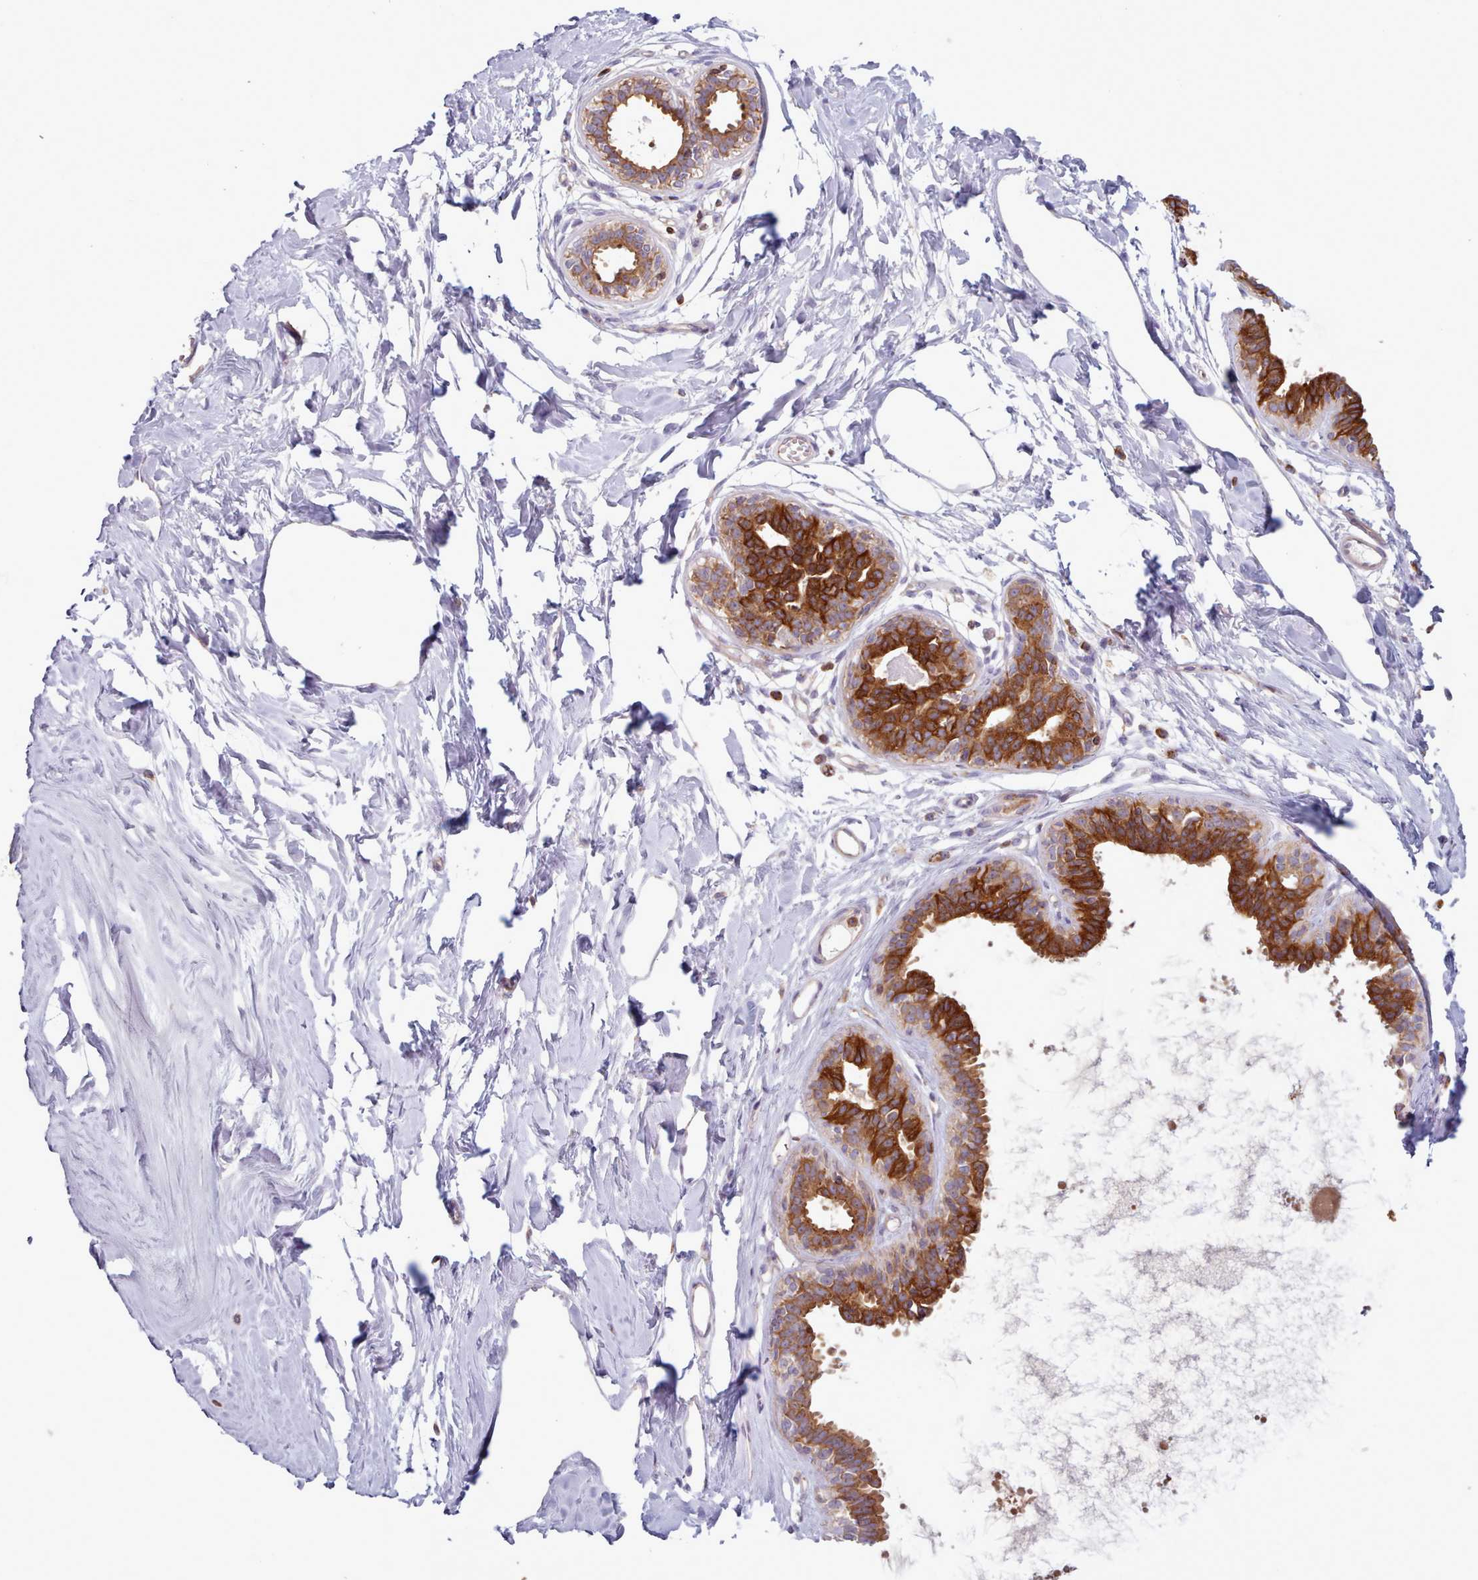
{"staining": {"intensity": "negative", "quantity": "none", "location": "none"}, "tissue": "breast", "cell_type": "Adipocytes", "image_type": "normal", "snomed": [{"axis": "morphology", "description": "Normal tissue, NOS"}, {"axis": "topography", "description": "Breast"}], "caption": "High power microscopy histopathology image of an immunohistochemistry (IHC) image of benign breast, revealing no significant positivity in adipocytes.", "gene": "CRYBG1", "patient": {"sex": "female", "age": 45}}